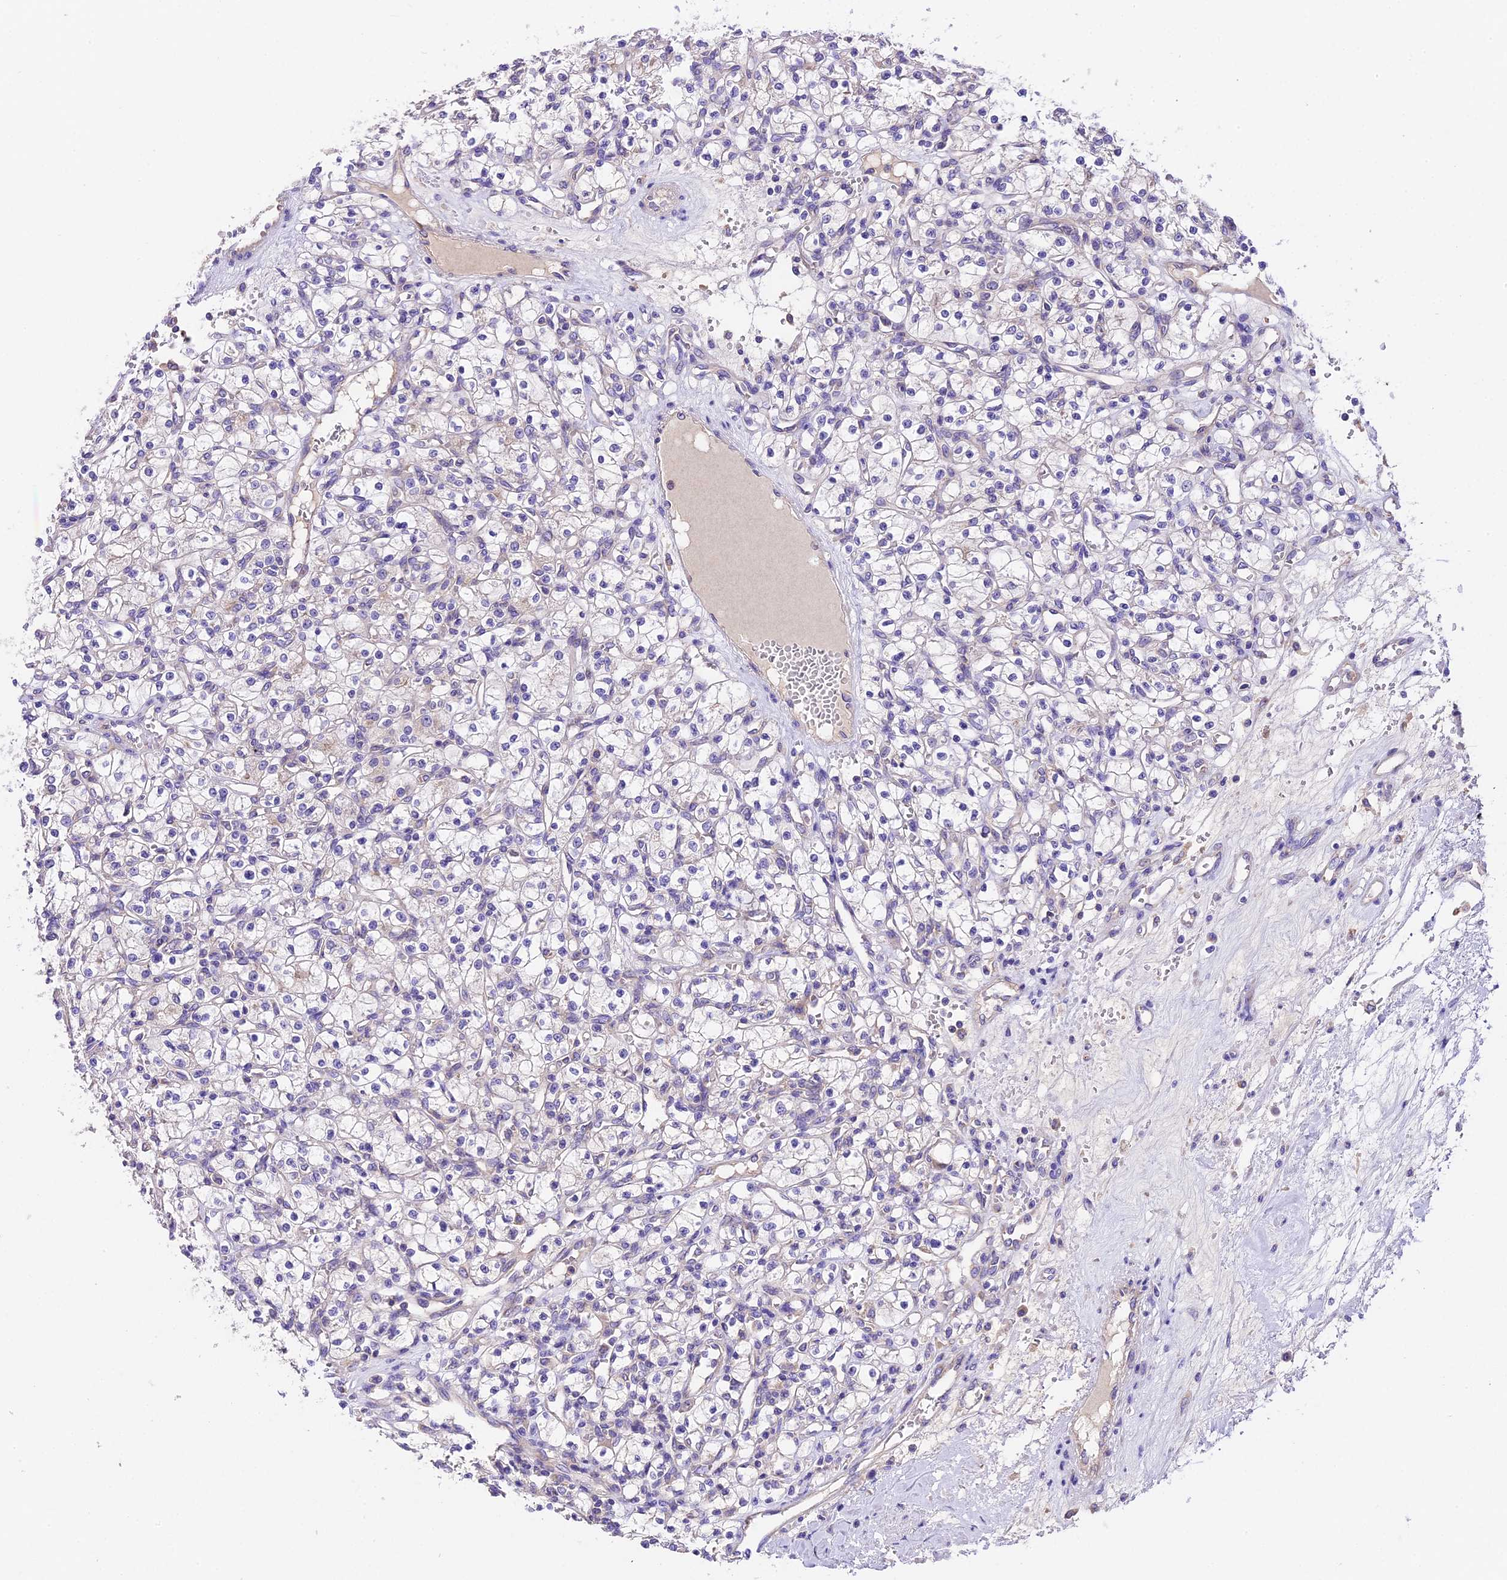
{"staining": {"intensity": "negative", "quantity": "none", "location": "none"}, "tissue": "renal cancer", "cell_type": "Tumor cells", "image_type": "cancer", "snomed": [{"axis": "morphology", "description": "Adenocarcinoma, NOS"}, {"axis": "topography", "description": "Kidney"}], "caption": "Immunohistochemistry (IHC) image of neoplastic tissue: human renal cancer stained with DAB (3,3'-diaminobenzidine) shows no significant protein positivity in tumor cells.", "gene": "PEMT", "patient": {"sex": "female", "age": 59}}